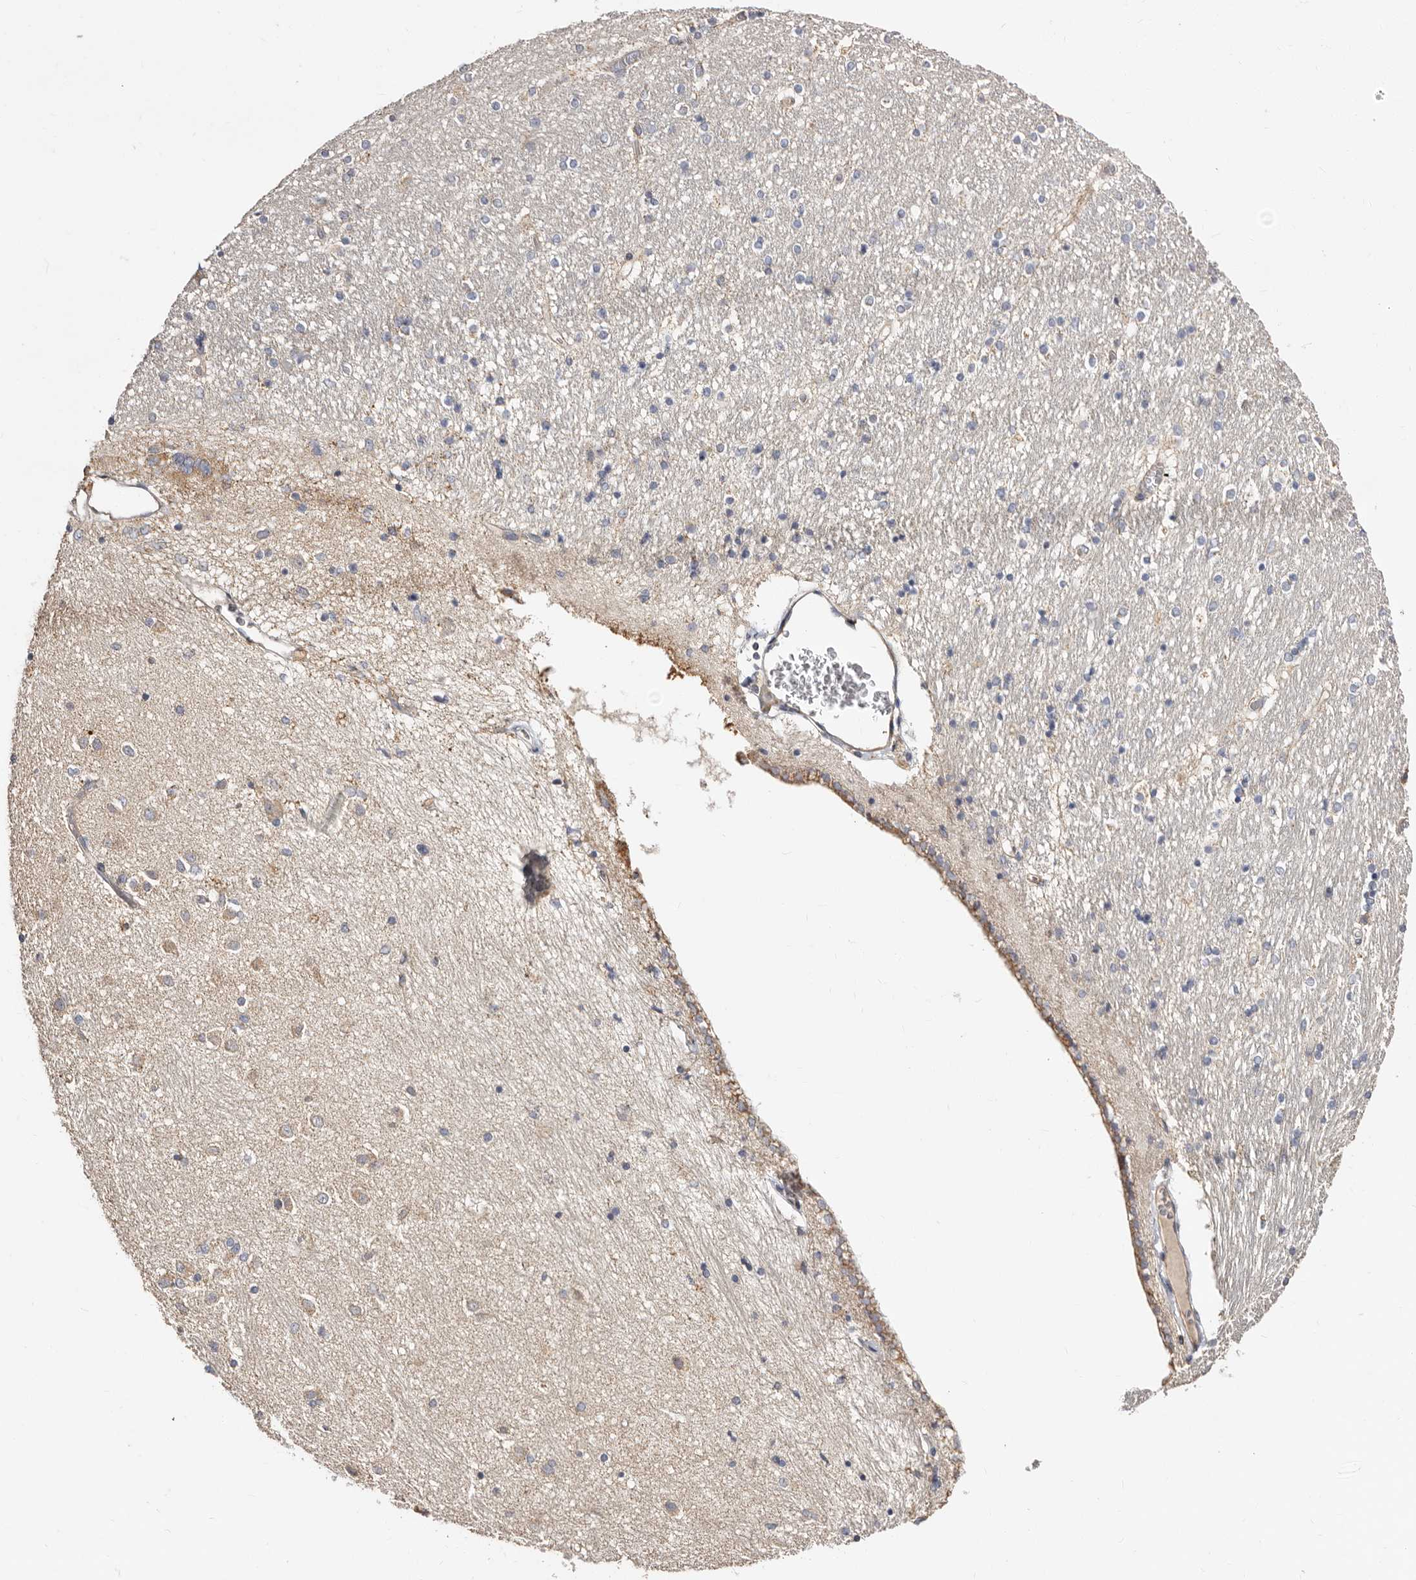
{"staining": {"intensity": "moderate", "quantity": "<25%", "location": "cytoplasmic/membranous"}, "tissue": "hippocampus", "cell_type": "Glial cells", "image_type": "normal", "snomed": [{"axis": "morphology", "description": "Normal tissue, NOS"}, {"axis": "topography", "description": "Hippocampus"}], "caption": "Immunohistochemistry (IHC) (DAB (3,3'-diaminobenzidine)) staining of normal human hippocampus displays moderate cytoplasmic/membranous protein positivity in about <25% of glial cells.", "gene": "BAIAP2L1", "patient": {"sex": "female", "age": 54}}